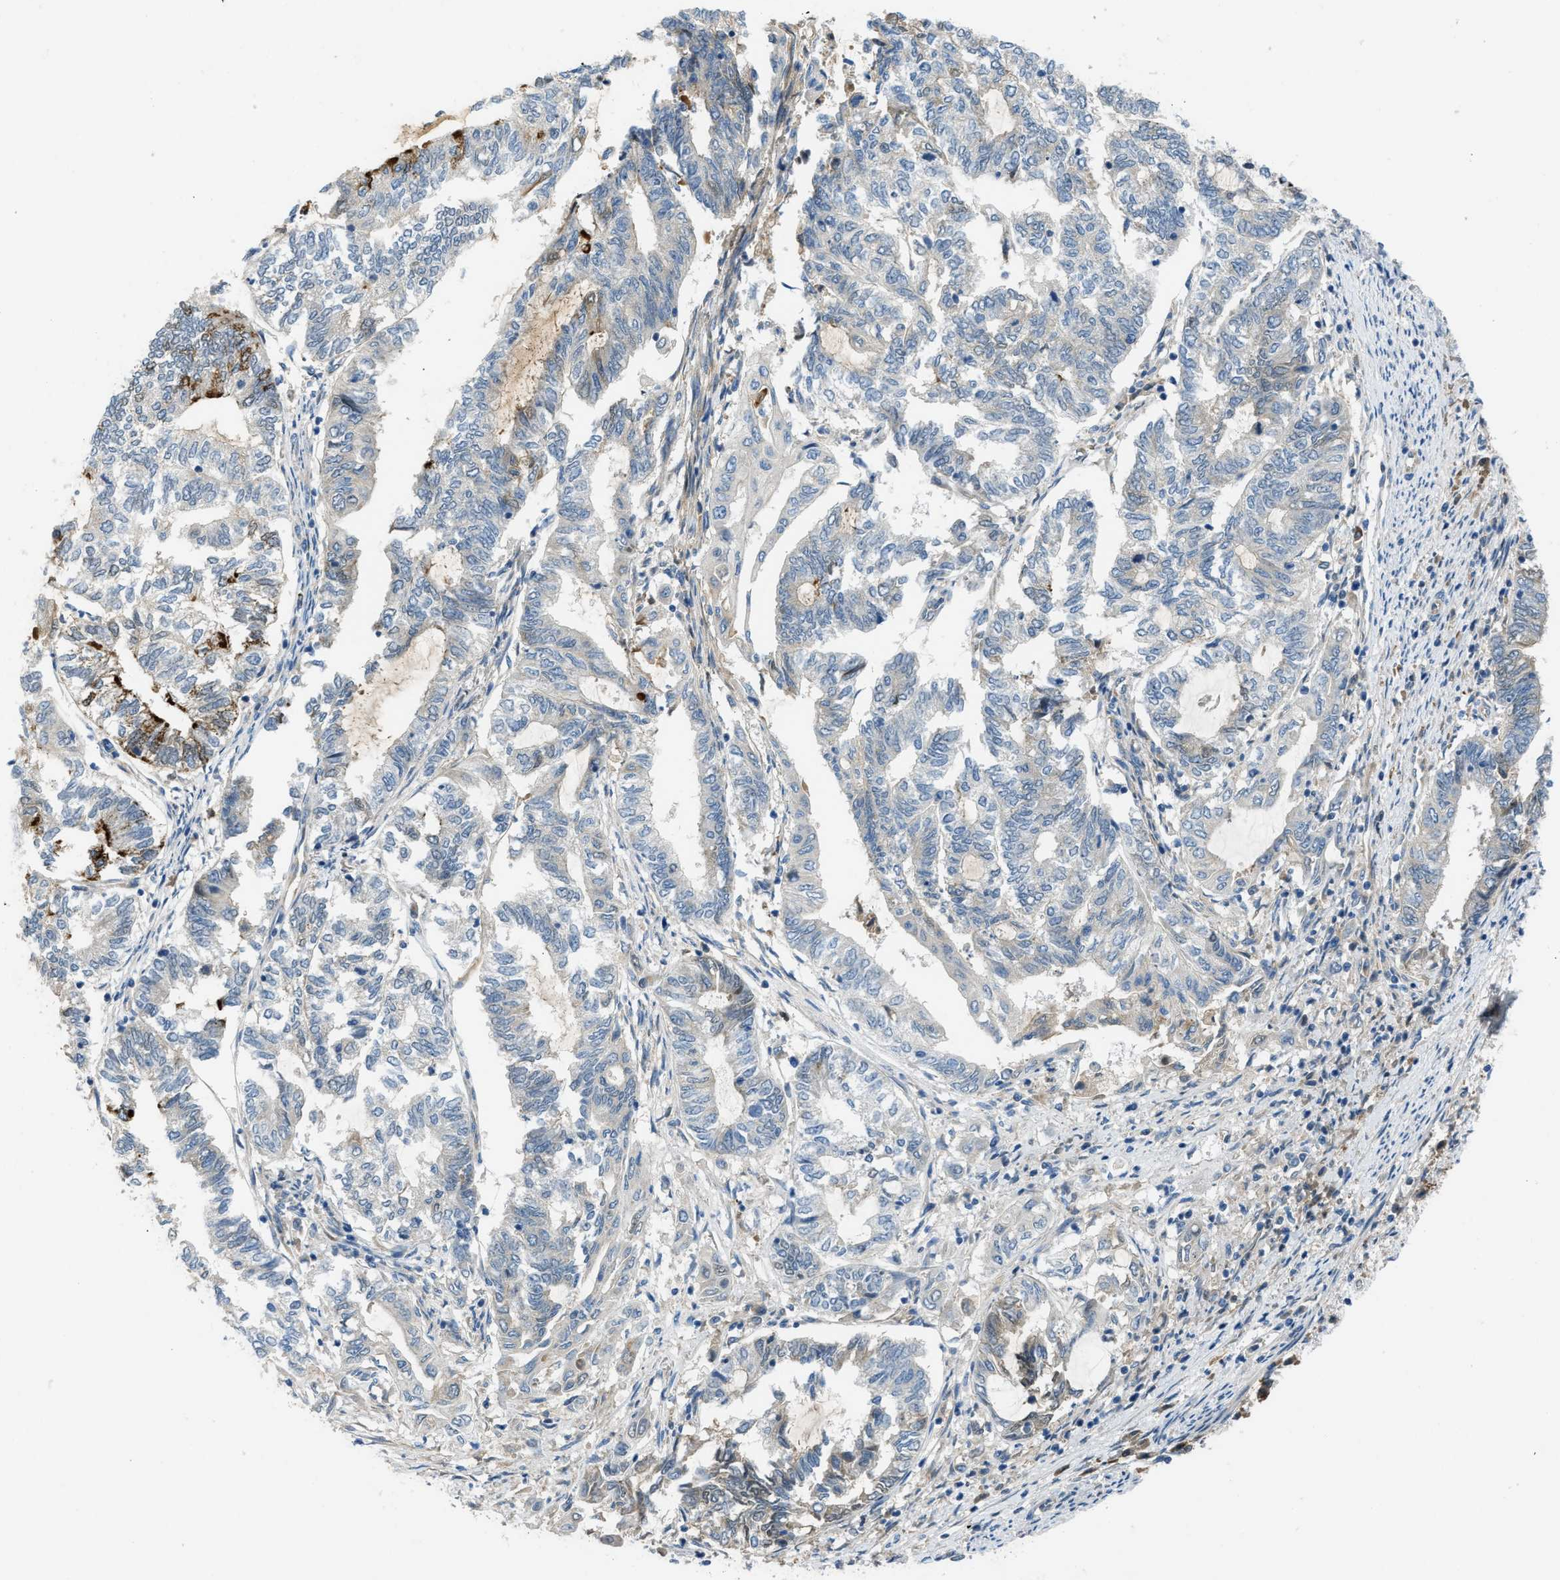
{"staining": {"intensity": "weak", "quantity": "<25%", "location": "cytoplasmic/membranous,nuclear"}, "tissue": "endometrial cancer", "cell_type": "Tumor cells", "image_type": "cancer", "snomed": [{"axis": "morphology", "description": "Adenocarcinoma, NOS"}, {"axis": "topography", "description": "Uterus"}, {"axis": "topography", "description": "Endometrium"}], "caption": "Immunohistochemistry photomicrograph of adenocarcinoma (endometrial) stained for a protein (brown), which exhibits no expression in tumor cells. The staining was performed using DAB (3,3'-diaminobenzidine) to visualize the protein expression in brown, while the nuclei were stained in blue with hematoxylin (Magnification: 20x).", "gene": "ZNF251", "patient": {"sex": "female", "age": 70}}